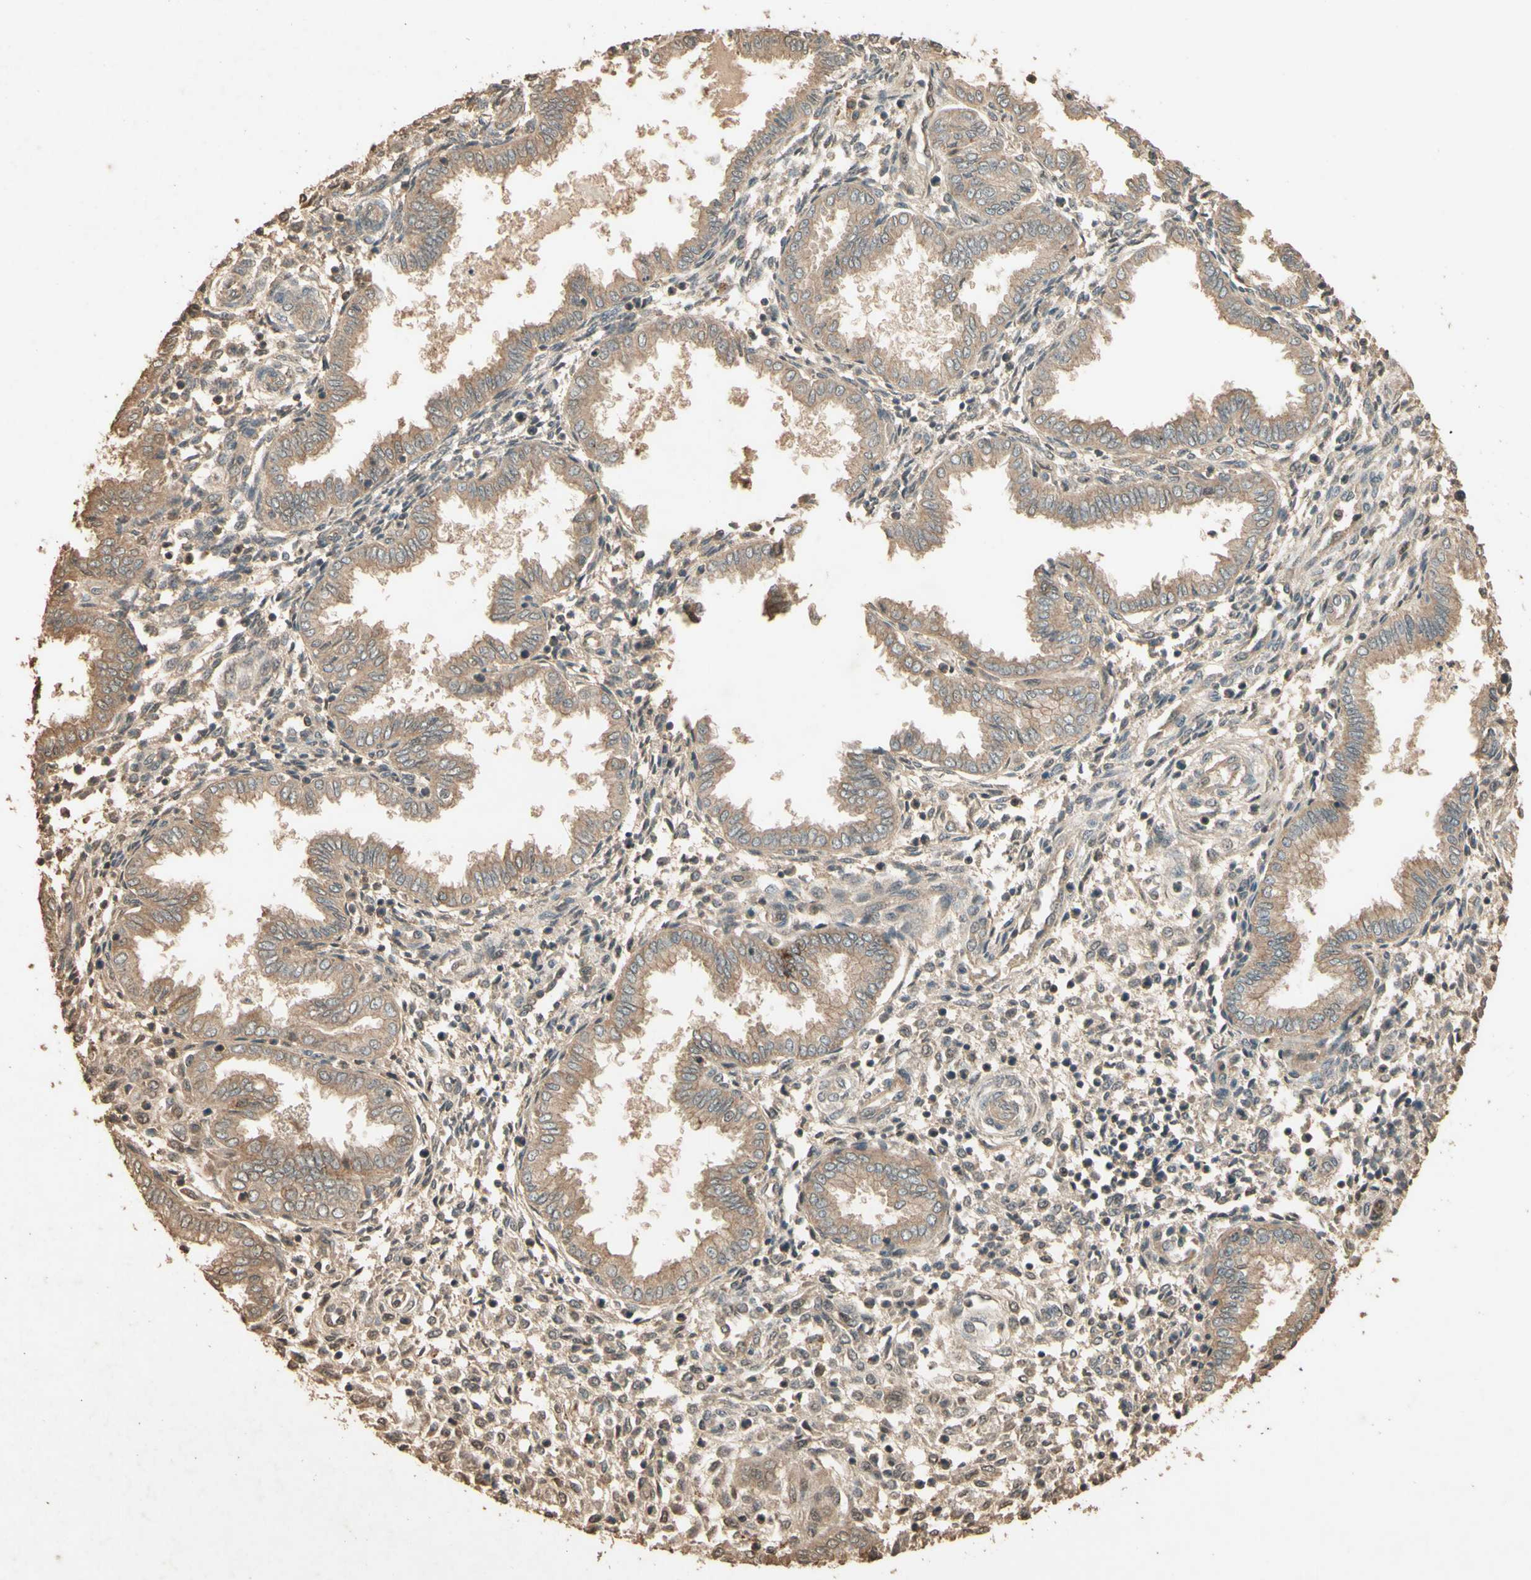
{"staining": {"intensity": "moderate", "quantity": ">75%", "location": "cytoplasmic/membranous"}, "tissue": "endometrium", "cell_type": "Cells in endometrial stroma", "image_type": "normal", "snomed": [{"axis": "morphology", "description": "Normal tissue, NOS"}, {"axis": "topography", "description": "Endometrium"}], "caption": "Immunohistochemical staining of benign endometrium demonstrates moderate cytoplasmic/membranous protein positivity in approximately >75% of cells in endometrial stroma.", "gene": "SMAD9", "patient": {"sex": "female", "age": 33}}